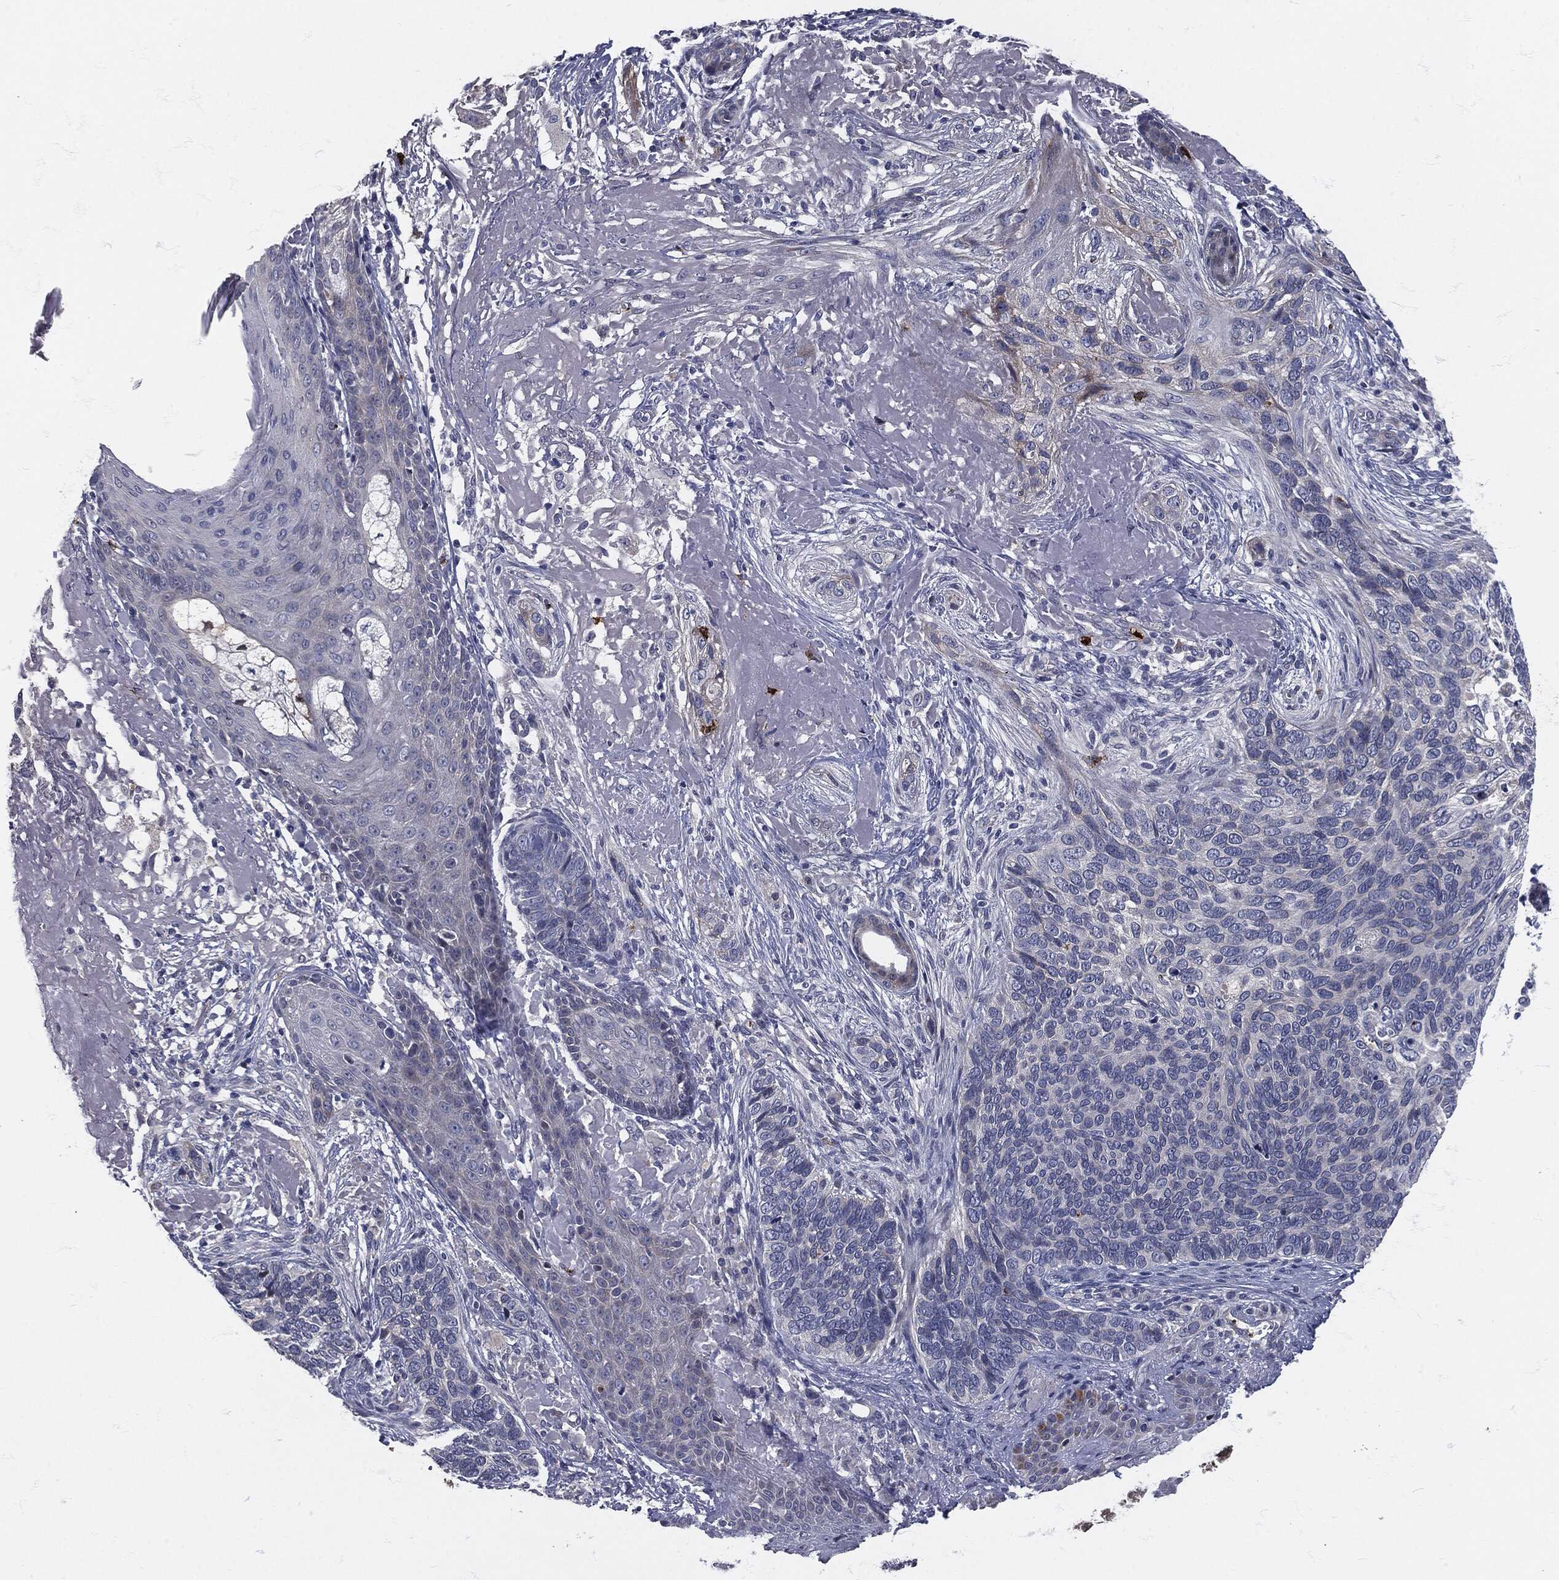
{"staining": {"intensity": "negative", "quantity": "none", "location": "none"}, "tissue": "skin cancer", "cell_type": "Tumor cells", "image_type": "cancer", "snomed": [{"axis": "morphology", "description": "Basal cell carcinoma"}, {"axis": "topography", "description": "Skin"}], "caption": "Immunohistochemistry (IHC) image of neoplastic tissue: skin cancer stained with DAB exhibits no significant protein positivity in tumor cells.", "gene": "MPO", "patient": {"sex": "male", "age": 91}}